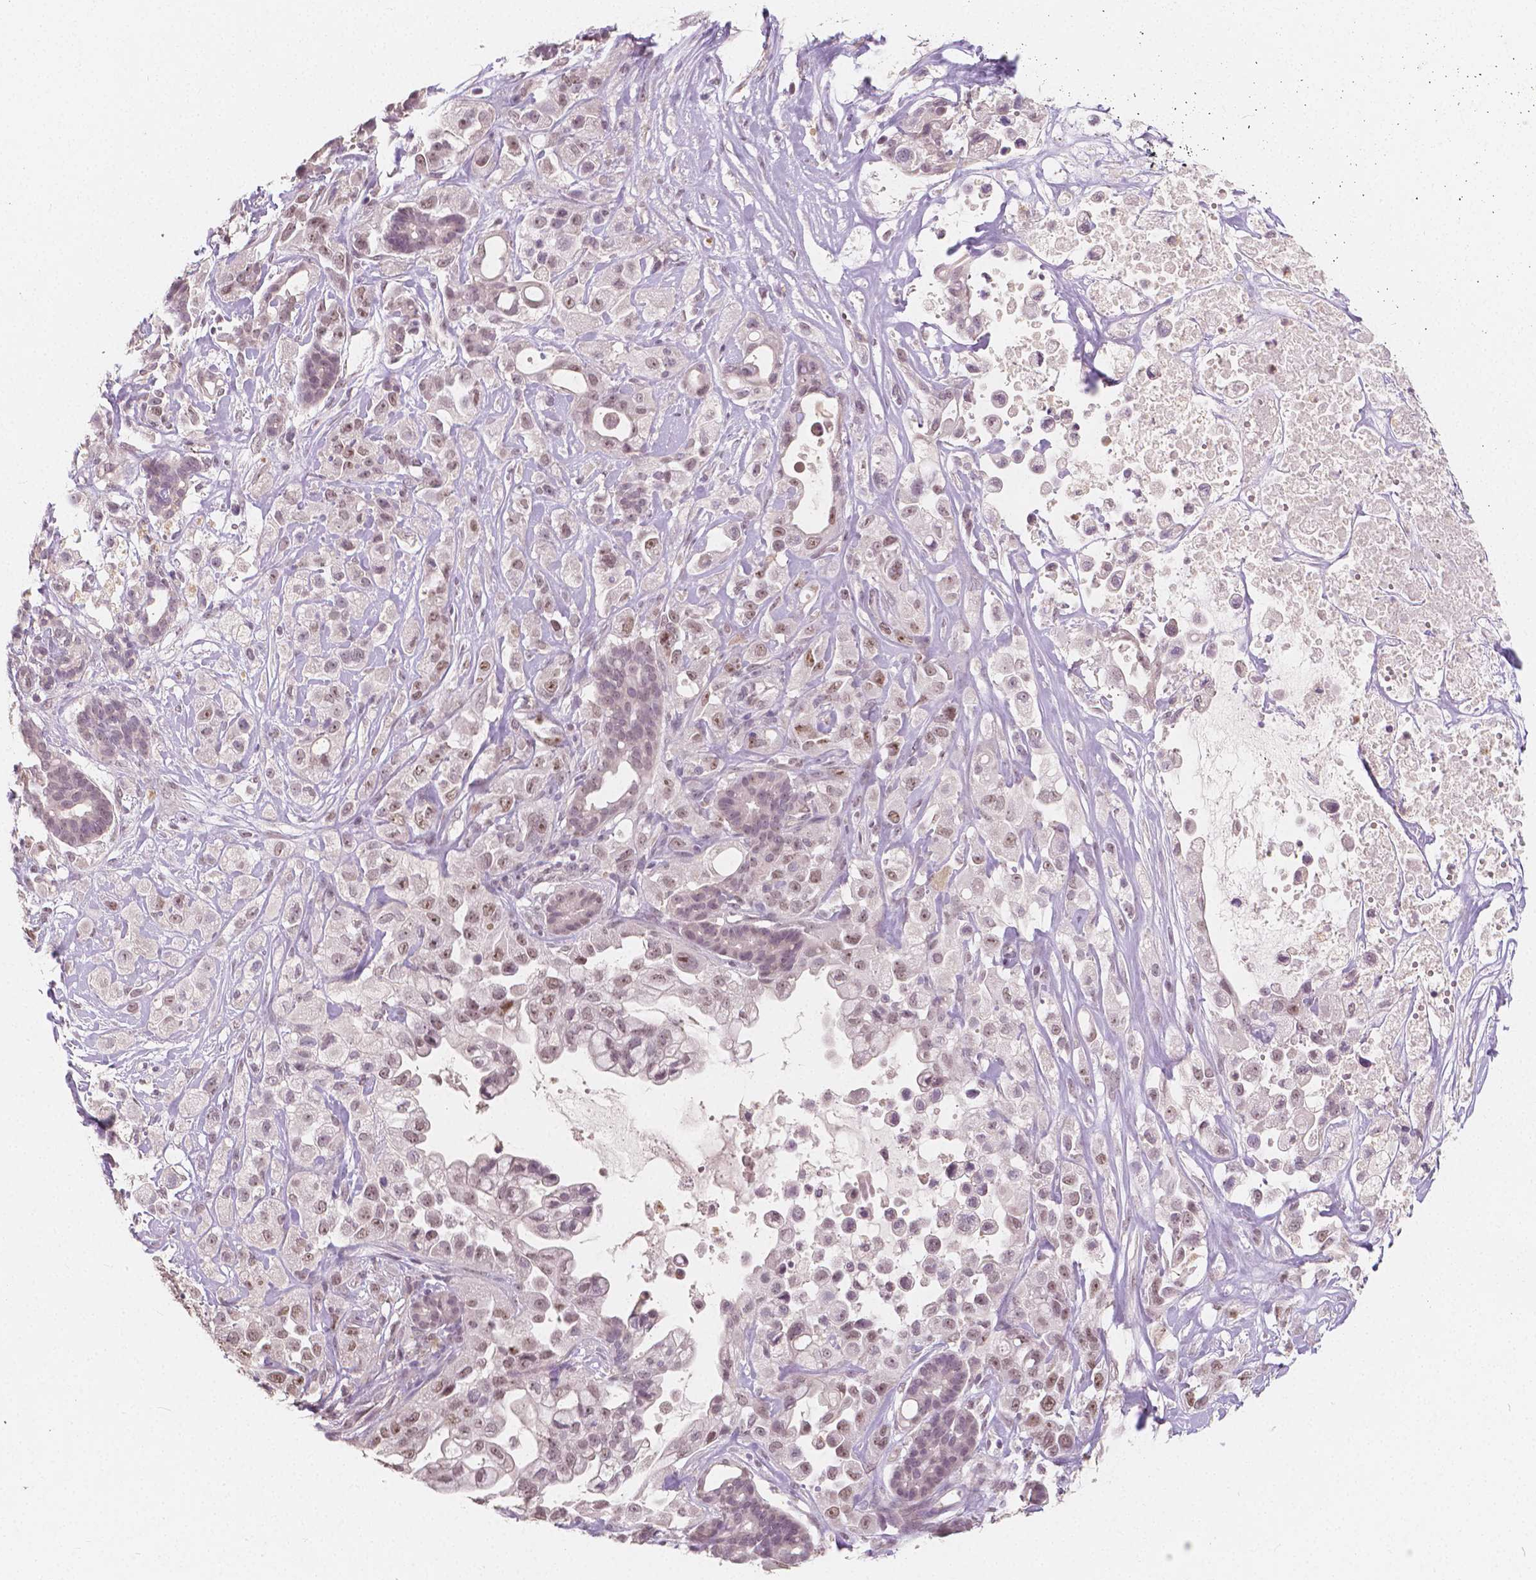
{"staining": {"intensity": "weak", "quantity": "25%-75%", "location": "nuclear"}, "tissue": "pancreatic cancer", "cell_type": "Tumor cells", "image_type": "cancer", "snomed": [{"axis": "morphology", "description": "Adenocarcinoma, NOS"}, {"axis": "topography", "description": "Pancreas"}], "caption": "The histopathology image shows a brown stain indicating the presence of a protein in the nuclear of tumor cells in pancreatic adenocarcinoma.", "gene": "NOLC1", "patient": {"sex": "male", "age": 44}}